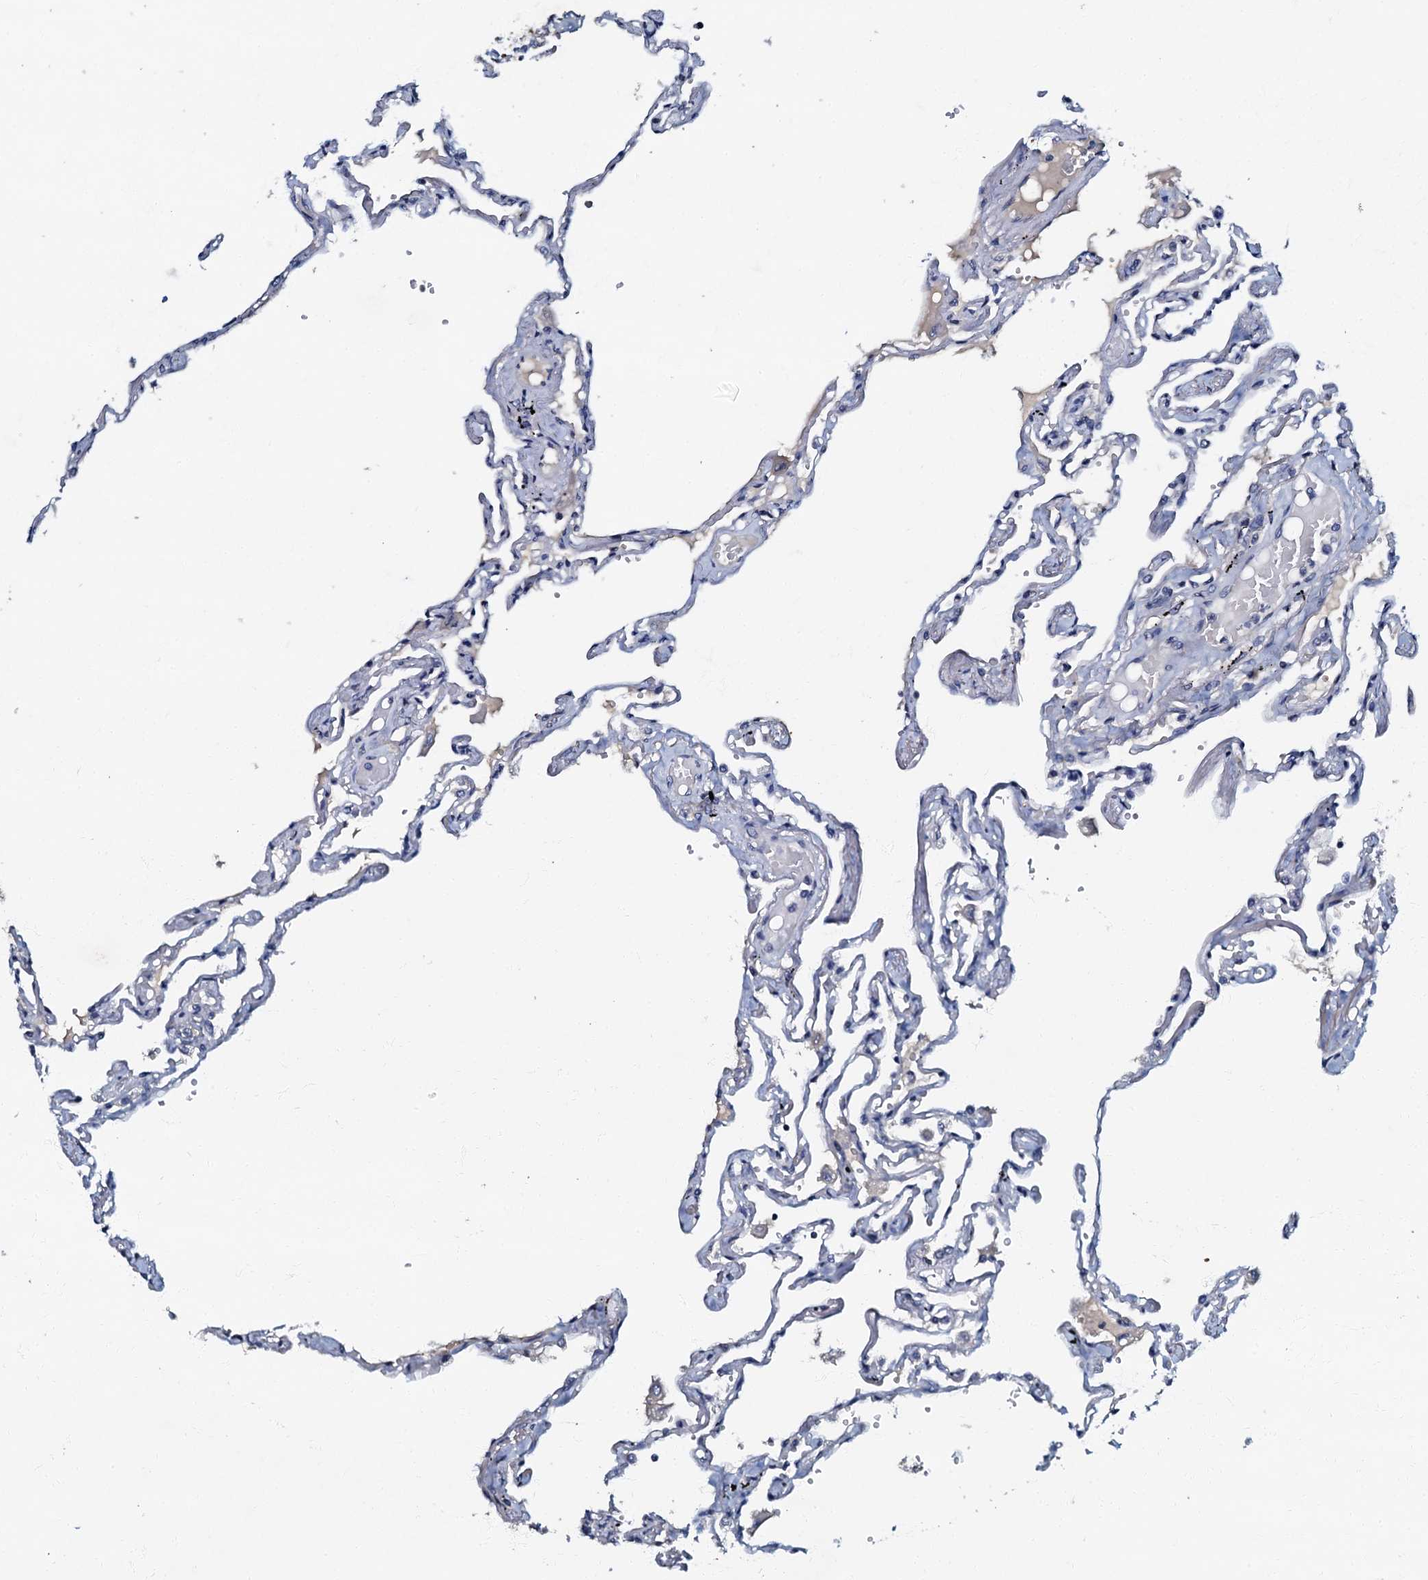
{"staining": {"intensity": "negative", "quantity": "none", "location": "none"}, "tissue": "lung", "cell_type": "Alveolar cells", "image_type": "normal", "snomed": [{"axis": "morphology", "description": "Normal tissue, NOS"}, {"axis": "topography", "description": "Lung"}], "caption": "Immunohistochemistry photomicrograph of unremarkable lung stained for a protein (brown), which shows no staining in alveolar cells.", "gene": "OLAH", "patient": {"sex": "female", "age": 67}}